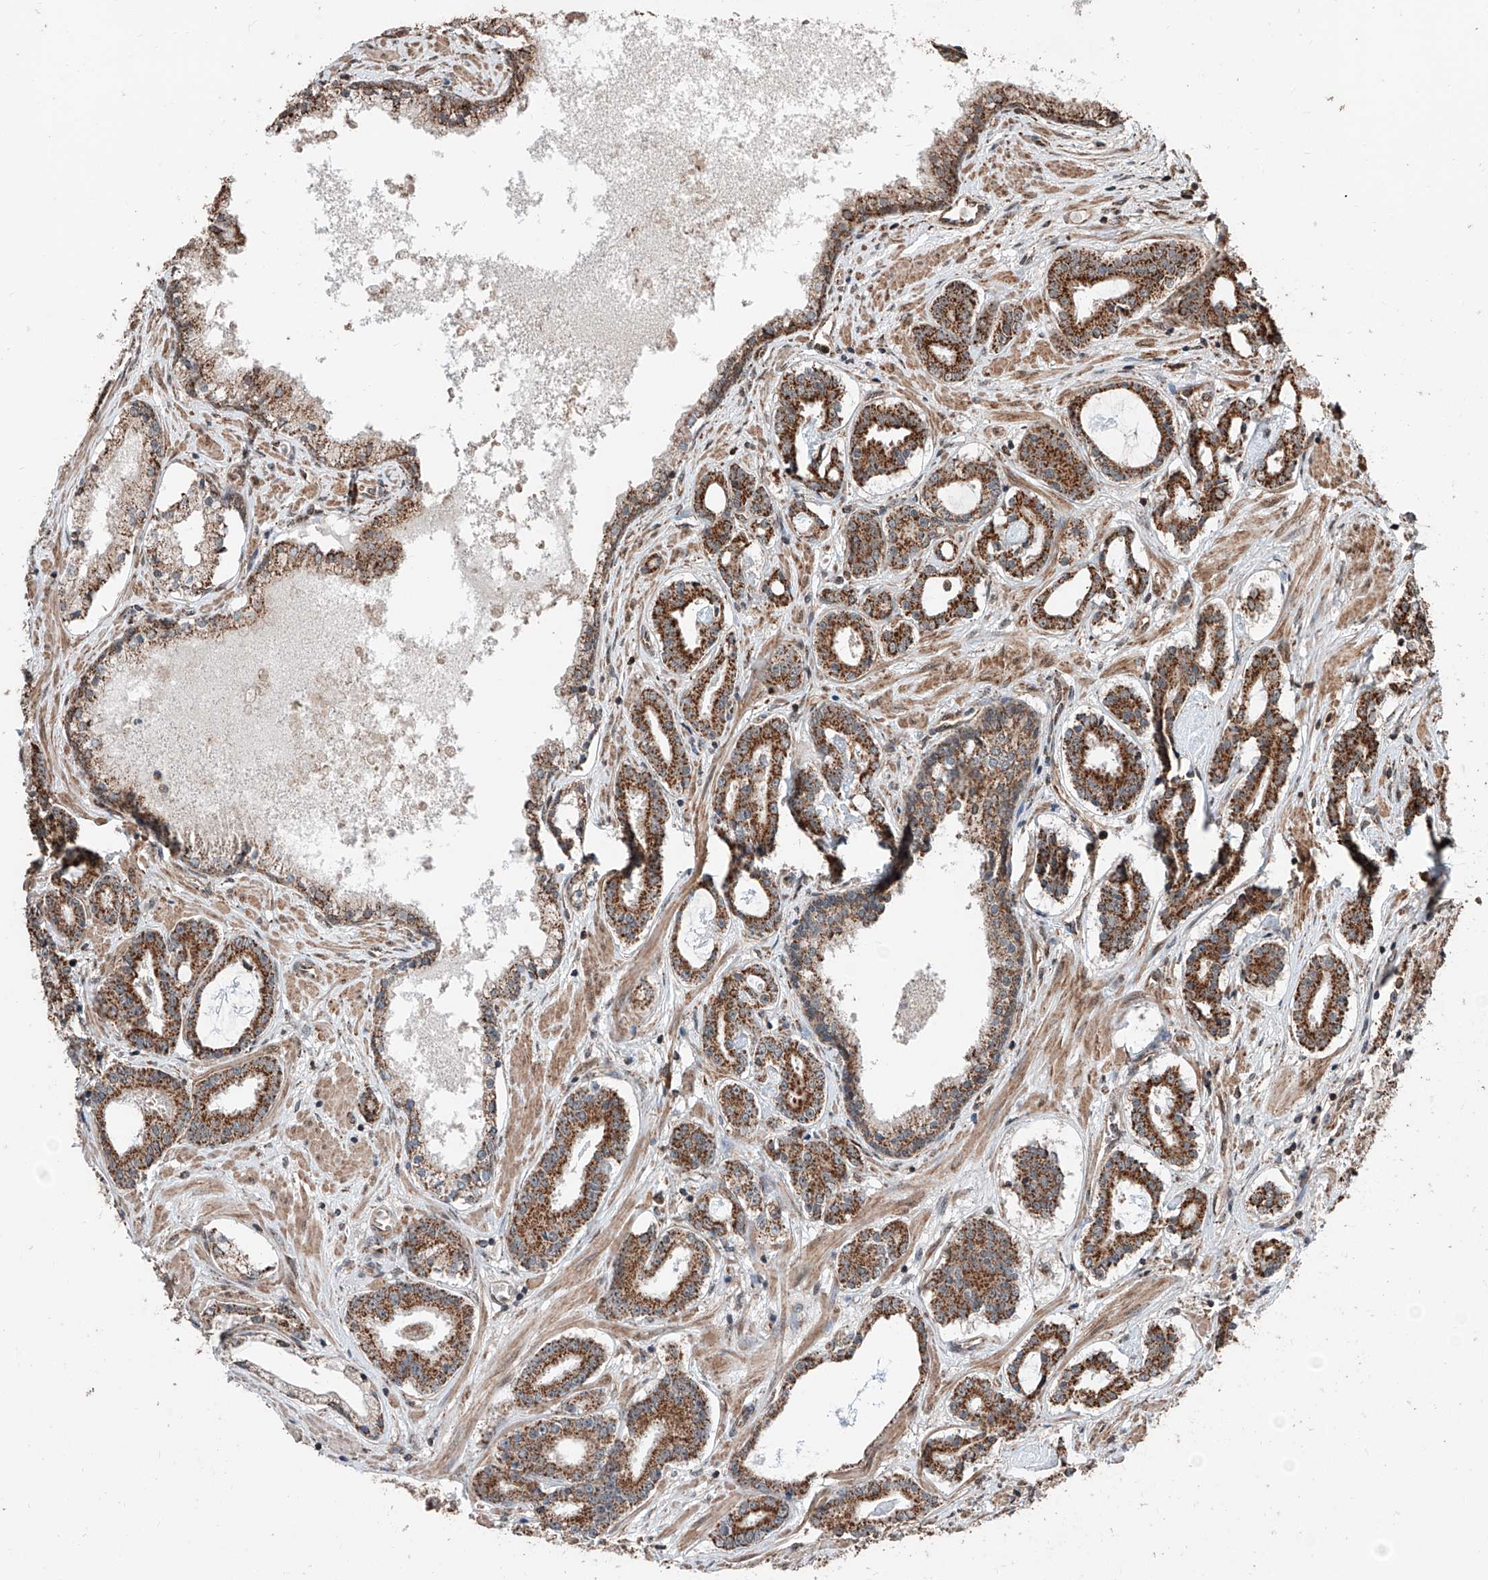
{"staining": {"intensity": "strong", "quantity": ">75%", "location": "cytoplasmic/membranous"}, "tissue": "prostate cancer", "cell_type": "Tumor cells", "image_type": "cancer", "snomed": [{"axis": "morphology", "description": "Adenocarcinoma, High grade"}, {"axis": "topography", "description": "Prostate"}], "caption": "The micrograph displays staining of prostate cancer (adenocarcinoma (high-grade)), revealing strong cytoplasmic/membranous protein expression (brown color) within tumor cells.", "gene": "ZNF445", "patient": {"sex": "male", "age": 58}}